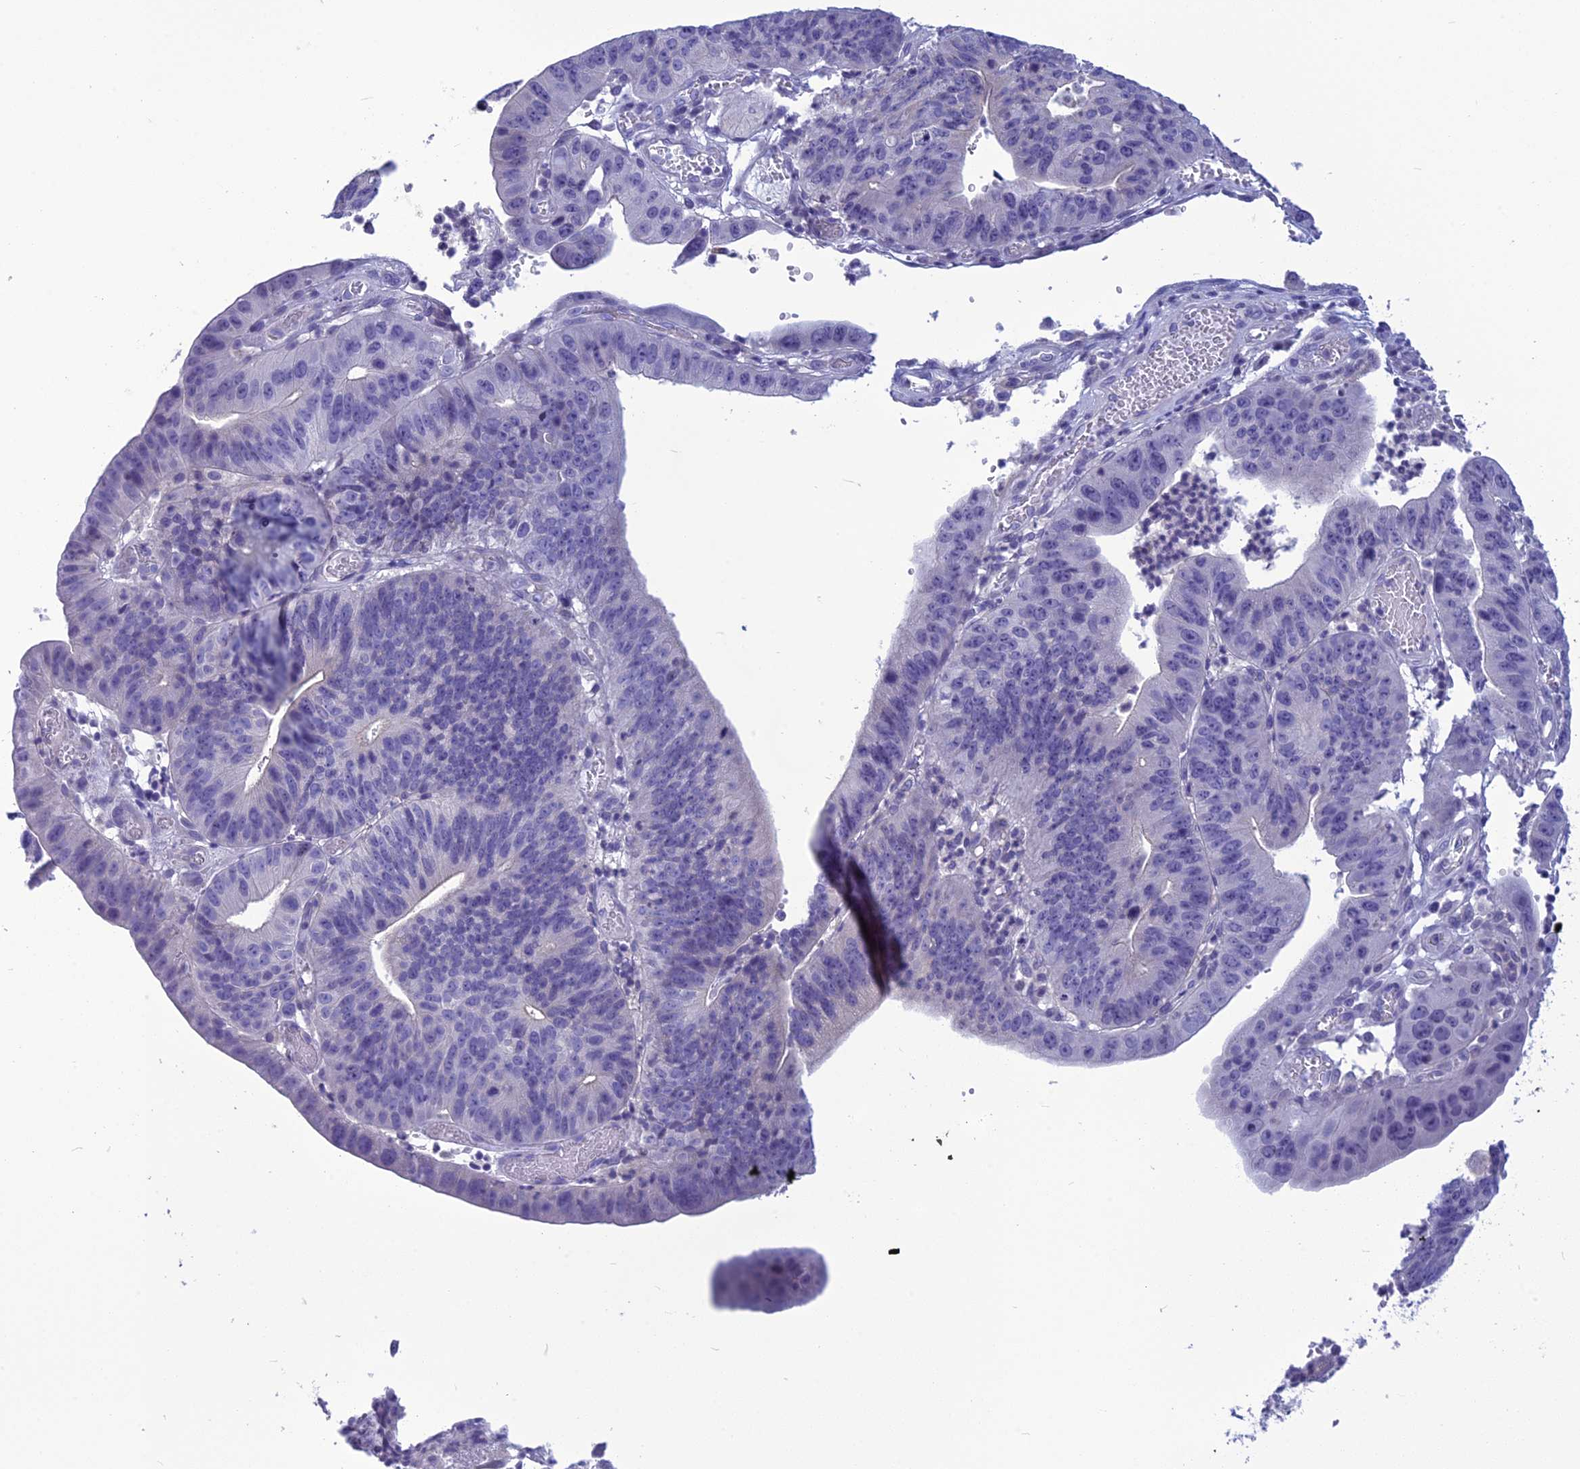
{"staining": {"intensity": "negative", "quantity": "none", "location": "none"}, "tissue": "stomach cancer", "cell_type": "Tumor cells", "image_type": "cancer", "snomed": [{"axis": "morphology", "description": "Adenocarcinoma, NOS"}, {"axis": "topography", "description": "Stomach"}], "caption": "There is no significant expression in tumor cells of stomach cancer (adenocarcinoma).", "gene": "BBS2", "patient": {"sex": "male", "age": 59}}